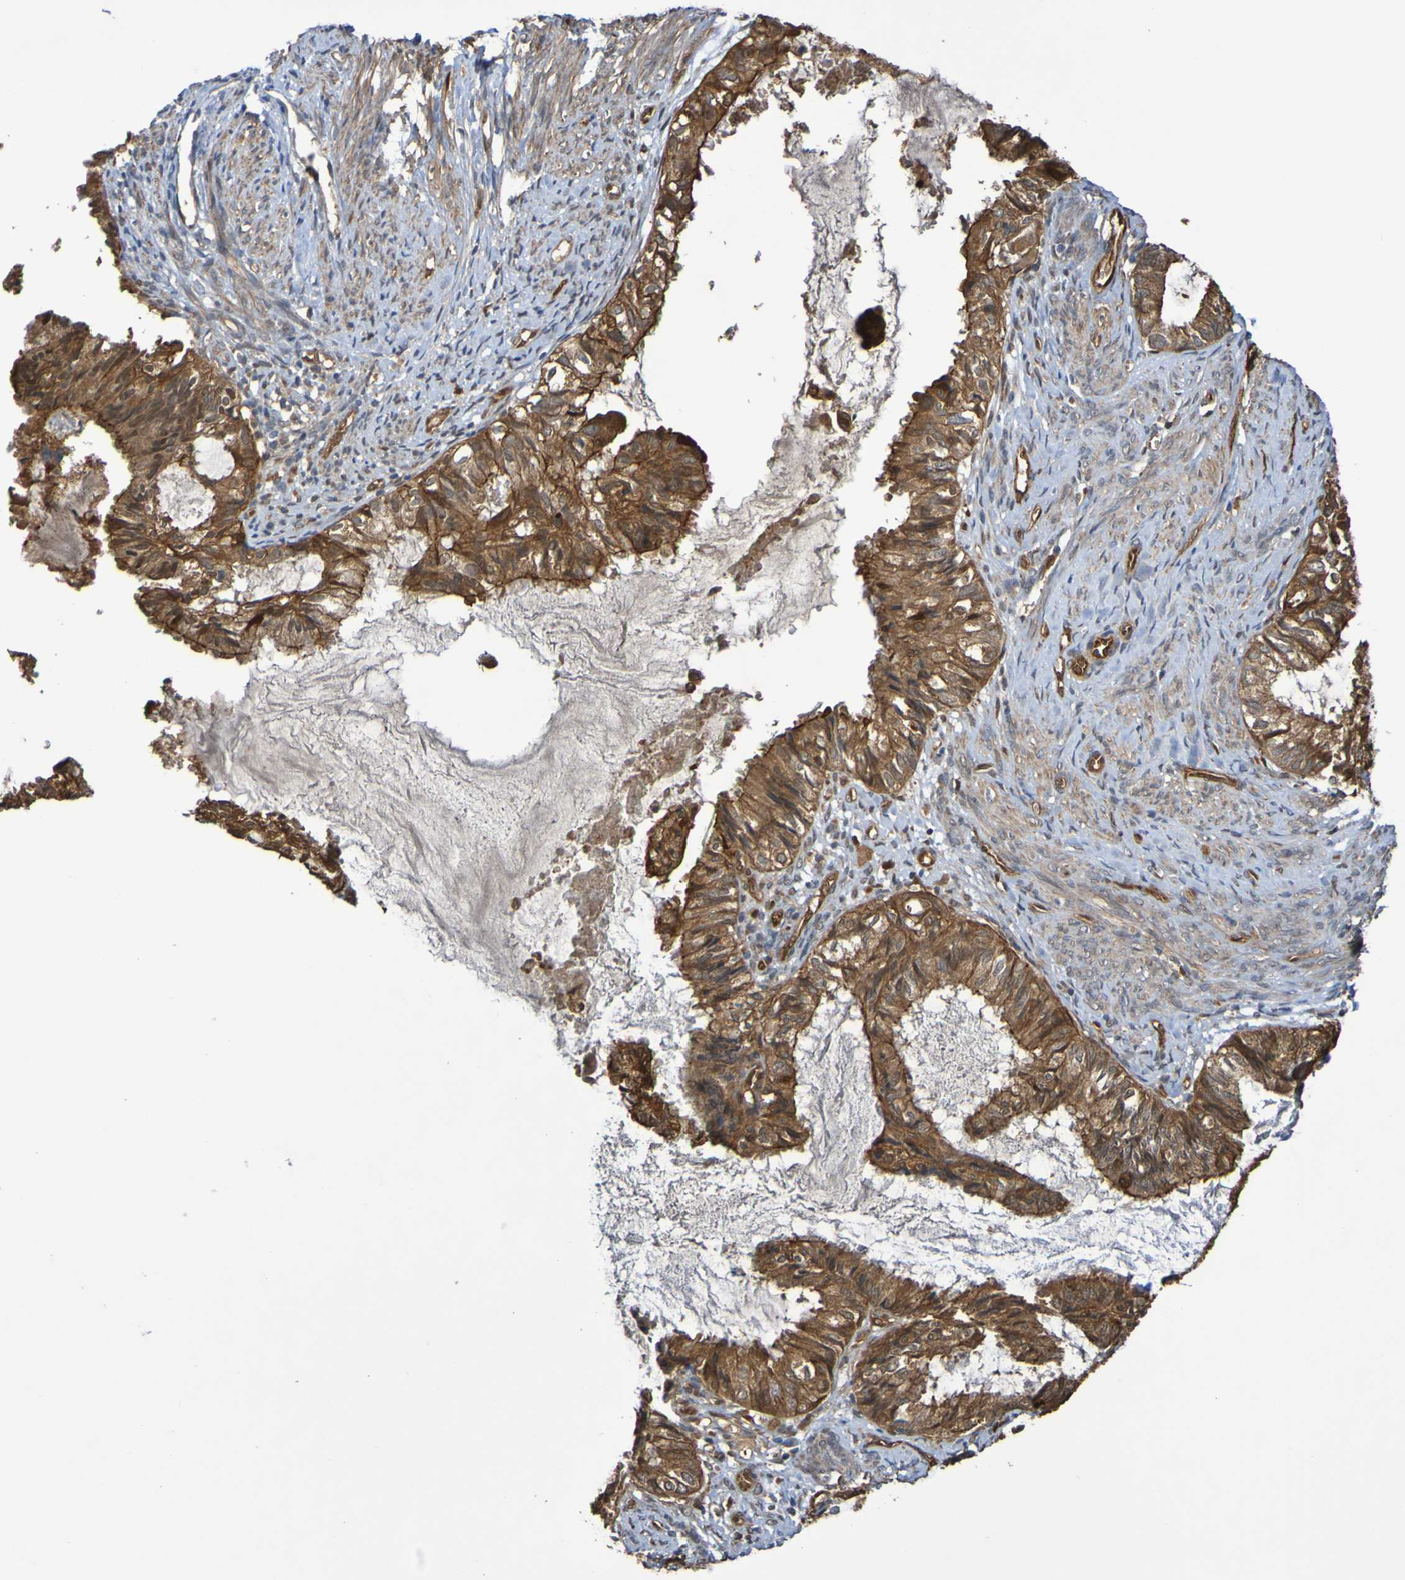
{"staining": {"intensity": "strong", "quantity": ">75%", "location": "cytoplasmic/membranous"}, "tissue": "cervical cancer", "cell_type": "Tumor cells", "image_type": "cancer", "snomed": [{"axis": "morphology", "description": "Normal tissue, NOS"}, {"axis": "morphology", "description": "Adenocarcinoma, NOS"}, {"axis": "topography", "description": "Cervix"}, {"axis": "topography", "description": "Endometrium"}], "caption": "Immunohistochemical staining of cervical cancer demonstrates high levels of strong cytoplasmic/membranous protein staining in approximately >75% of tumor cells.", "gene": "SERPINB6", "patient": {"sex": "female", "age": 86}}